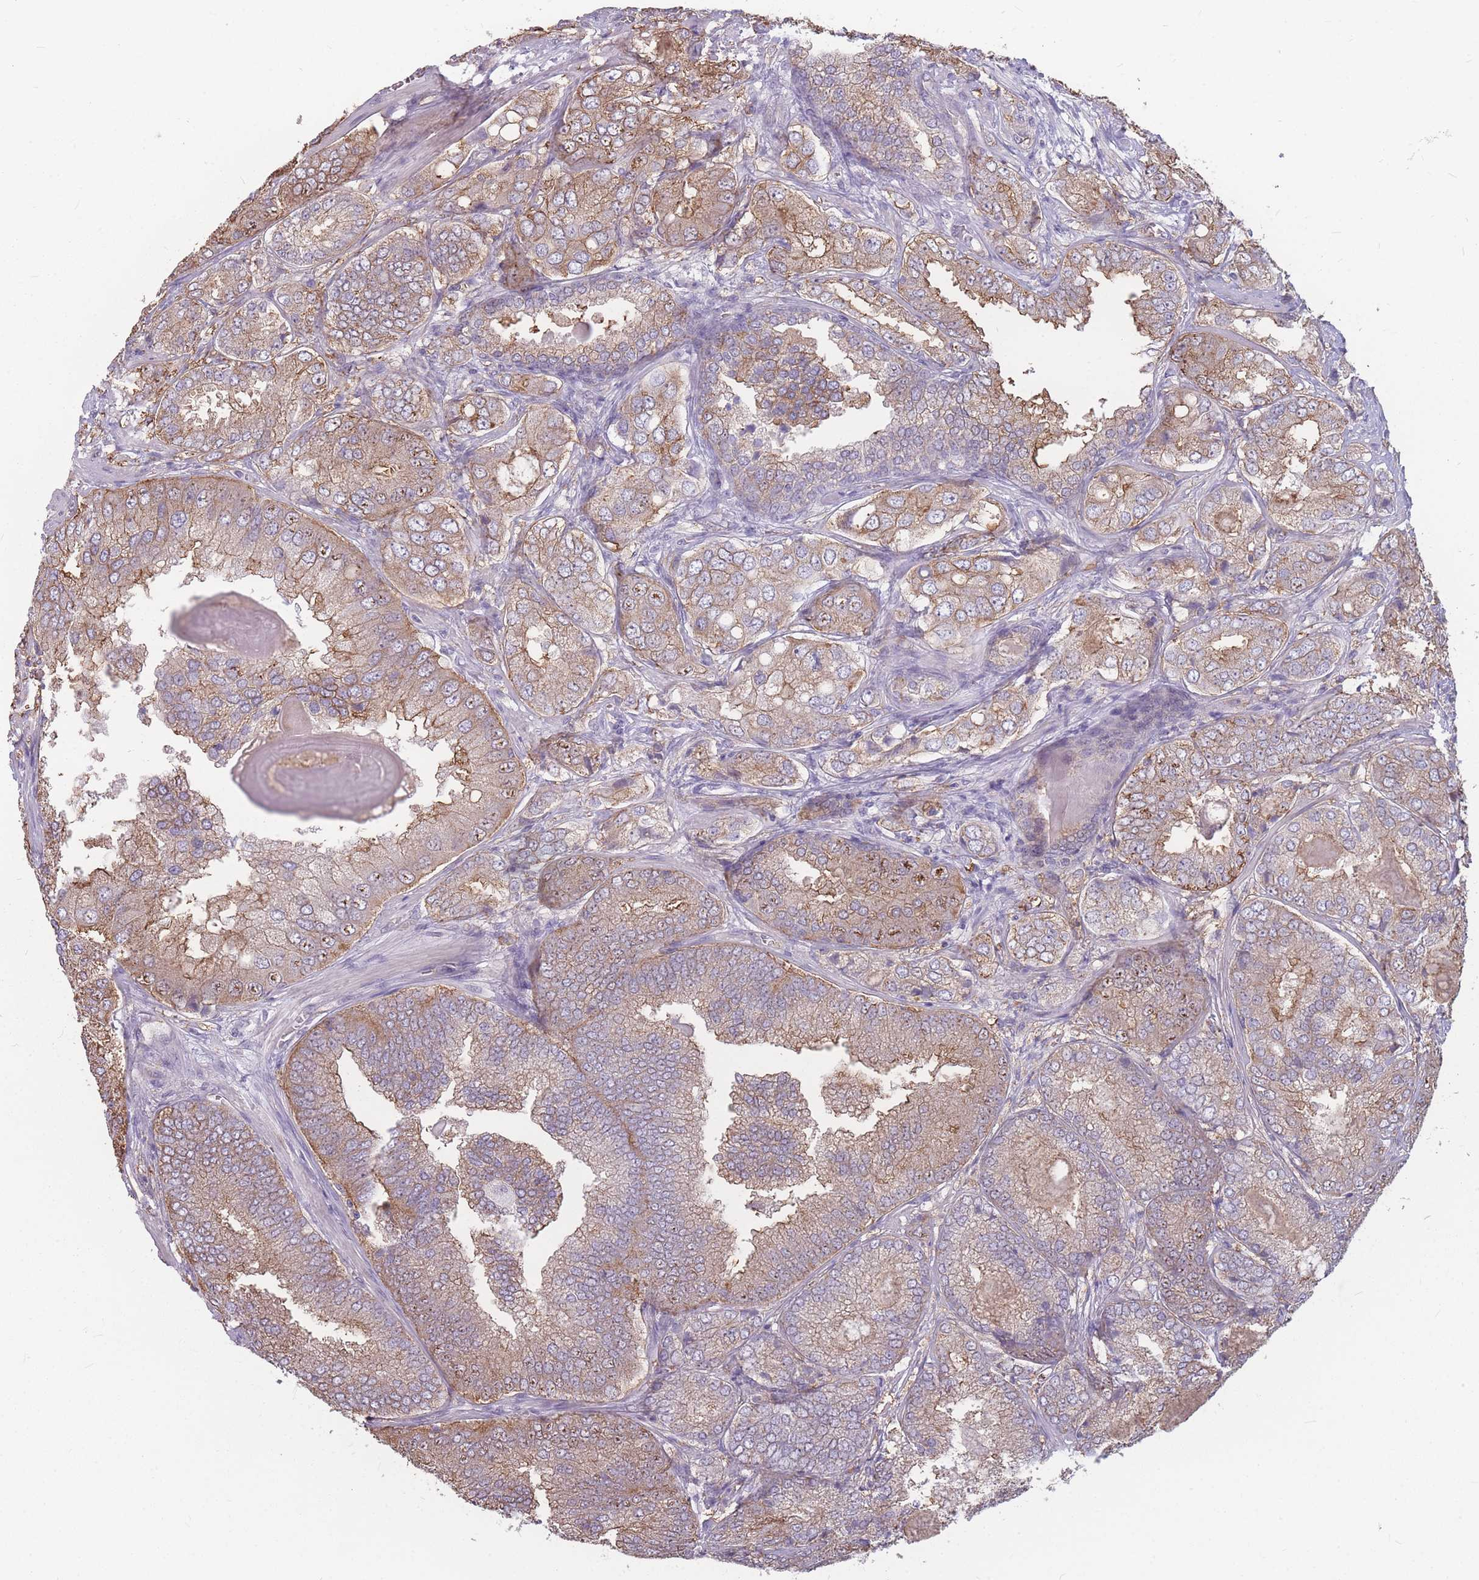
{"staining": {"intensity": "moderate", "quantity": ">75%", "location": "cytoplasmic/membranous"}, "tissue": "prostate cancer", "cell_type": "Tumor cells", "image_type": "cancer", "snomed": [{"axis": "morphology", "description": "Adenocarcinoma, High grade"}, {"axis": "topography", "description": "Prostate"}], "caption": "Human adenocarcinoma (high-grade) (prostate) stained with a brown dye exhibits moderate cytoplasmic/membranous positive expression in approximately >75% of tumor cells.", "gene": "GNA11", "patient": {"sex": "male", "age": 63}}